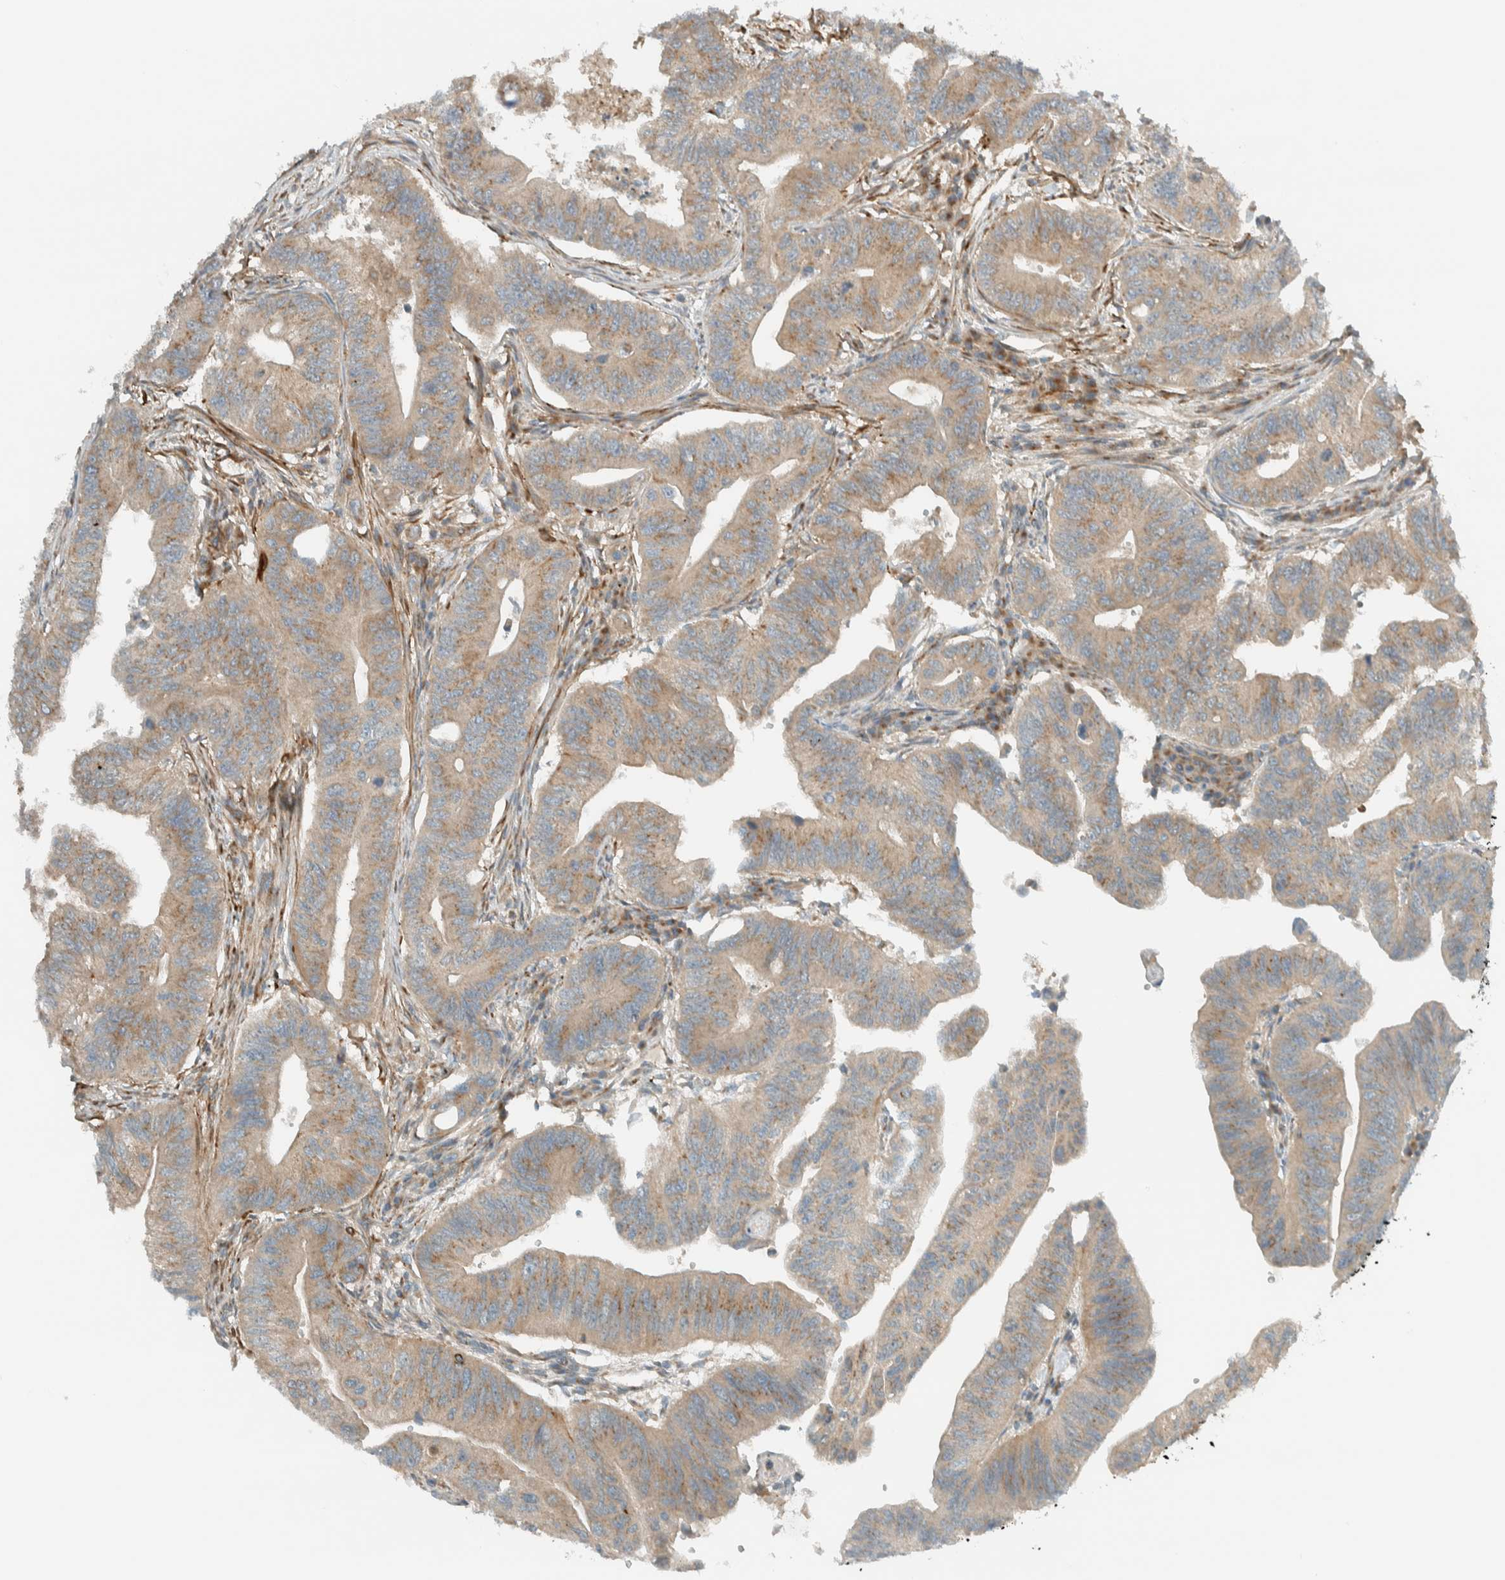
{"staining": {"intensity": "moderate", "quantity": ">75%", "location": "cytoplasmic/membranous"}, "tissue": "colorectal cancer", "cell_type": "Tumor cells", "image_type": "cancer", "snomed": [{"axis": "morphology", "description": "Adenoma, NOS"}, {"axis": "morphology", "description": "Adenocarcinoma, NOS"}, {"axis": "topography", "description": "Colon"}], "caption": "Moderate cytoplasmic/membranous protein expression is seen in approximately >75% of tumor cells in adenocarcinoma (colorectal). (DAB IHC, brown staining for protein, blue staining for nuclei).", "gene": "EXOC7", "patient": {"sex": "male", "age": 79}}